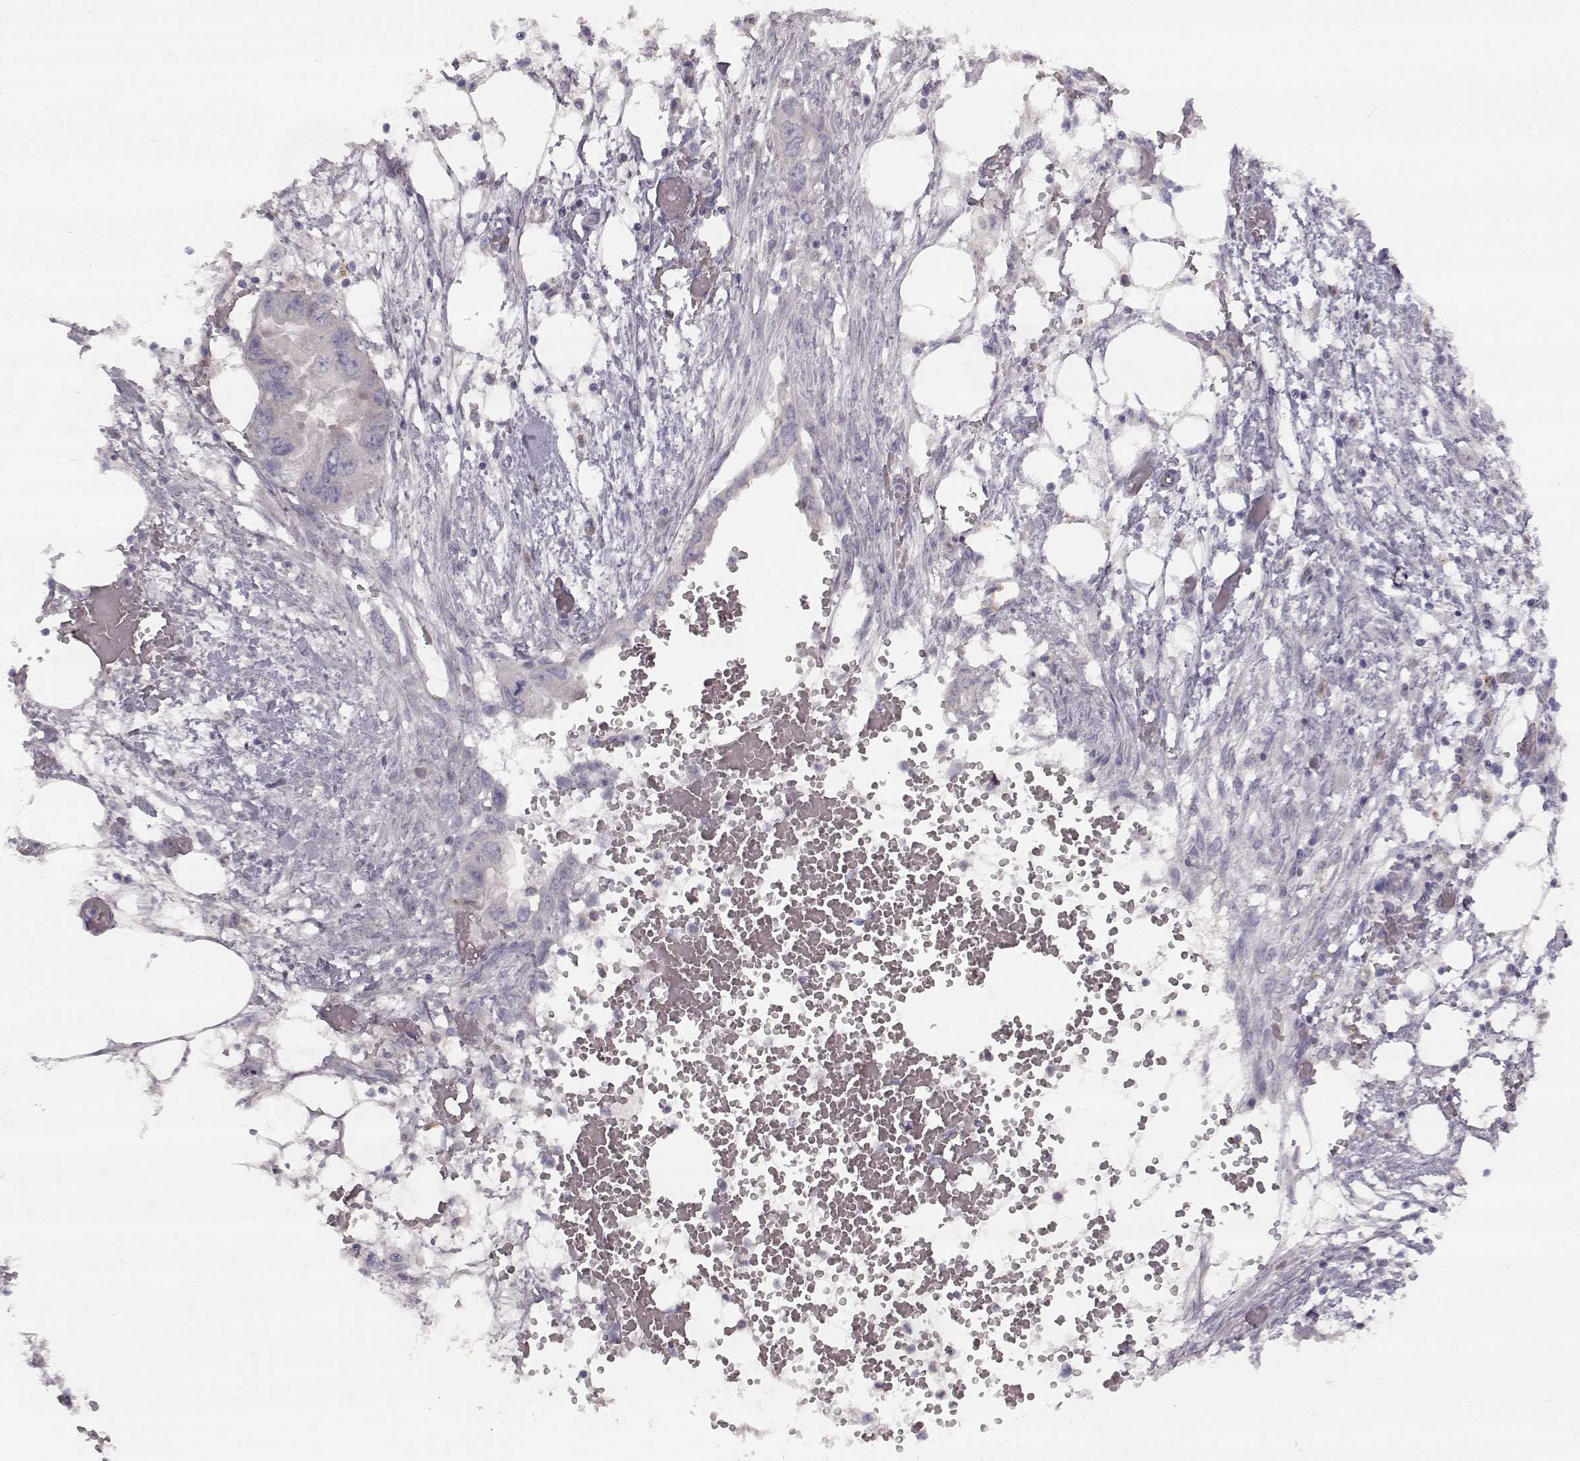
{"staining": {"intensity": "negative", "quantity": "none", "location": "none"}, "tissue": "endometrial cancer", "cell_type": "Tumor cells", "image_type": "cancer", "snomed": [{"axis": "morphology", "description": "Adenocarcinoma, NOS"}, {"axis": "morphology", "description": "Adenocarcinoma, metastatic, NOS"}, {"axis": "topography", "description": "Adipose tissue"}, {"axis": "topography", "description": "Endometrium"}], "caption": "Micrograph shows no significant protein positivity in tumor cells of endometrial cancer (adenocarcinoma). The staining was performed using DAB (3,3'-diaminobenzidine) to visualize the protein expression in brown, while the nuclei were stained in blue with hematoxylin (Magnification: 20x).", "gene": "SPAG17", "patient": {"sex": "female", "age": 67}}